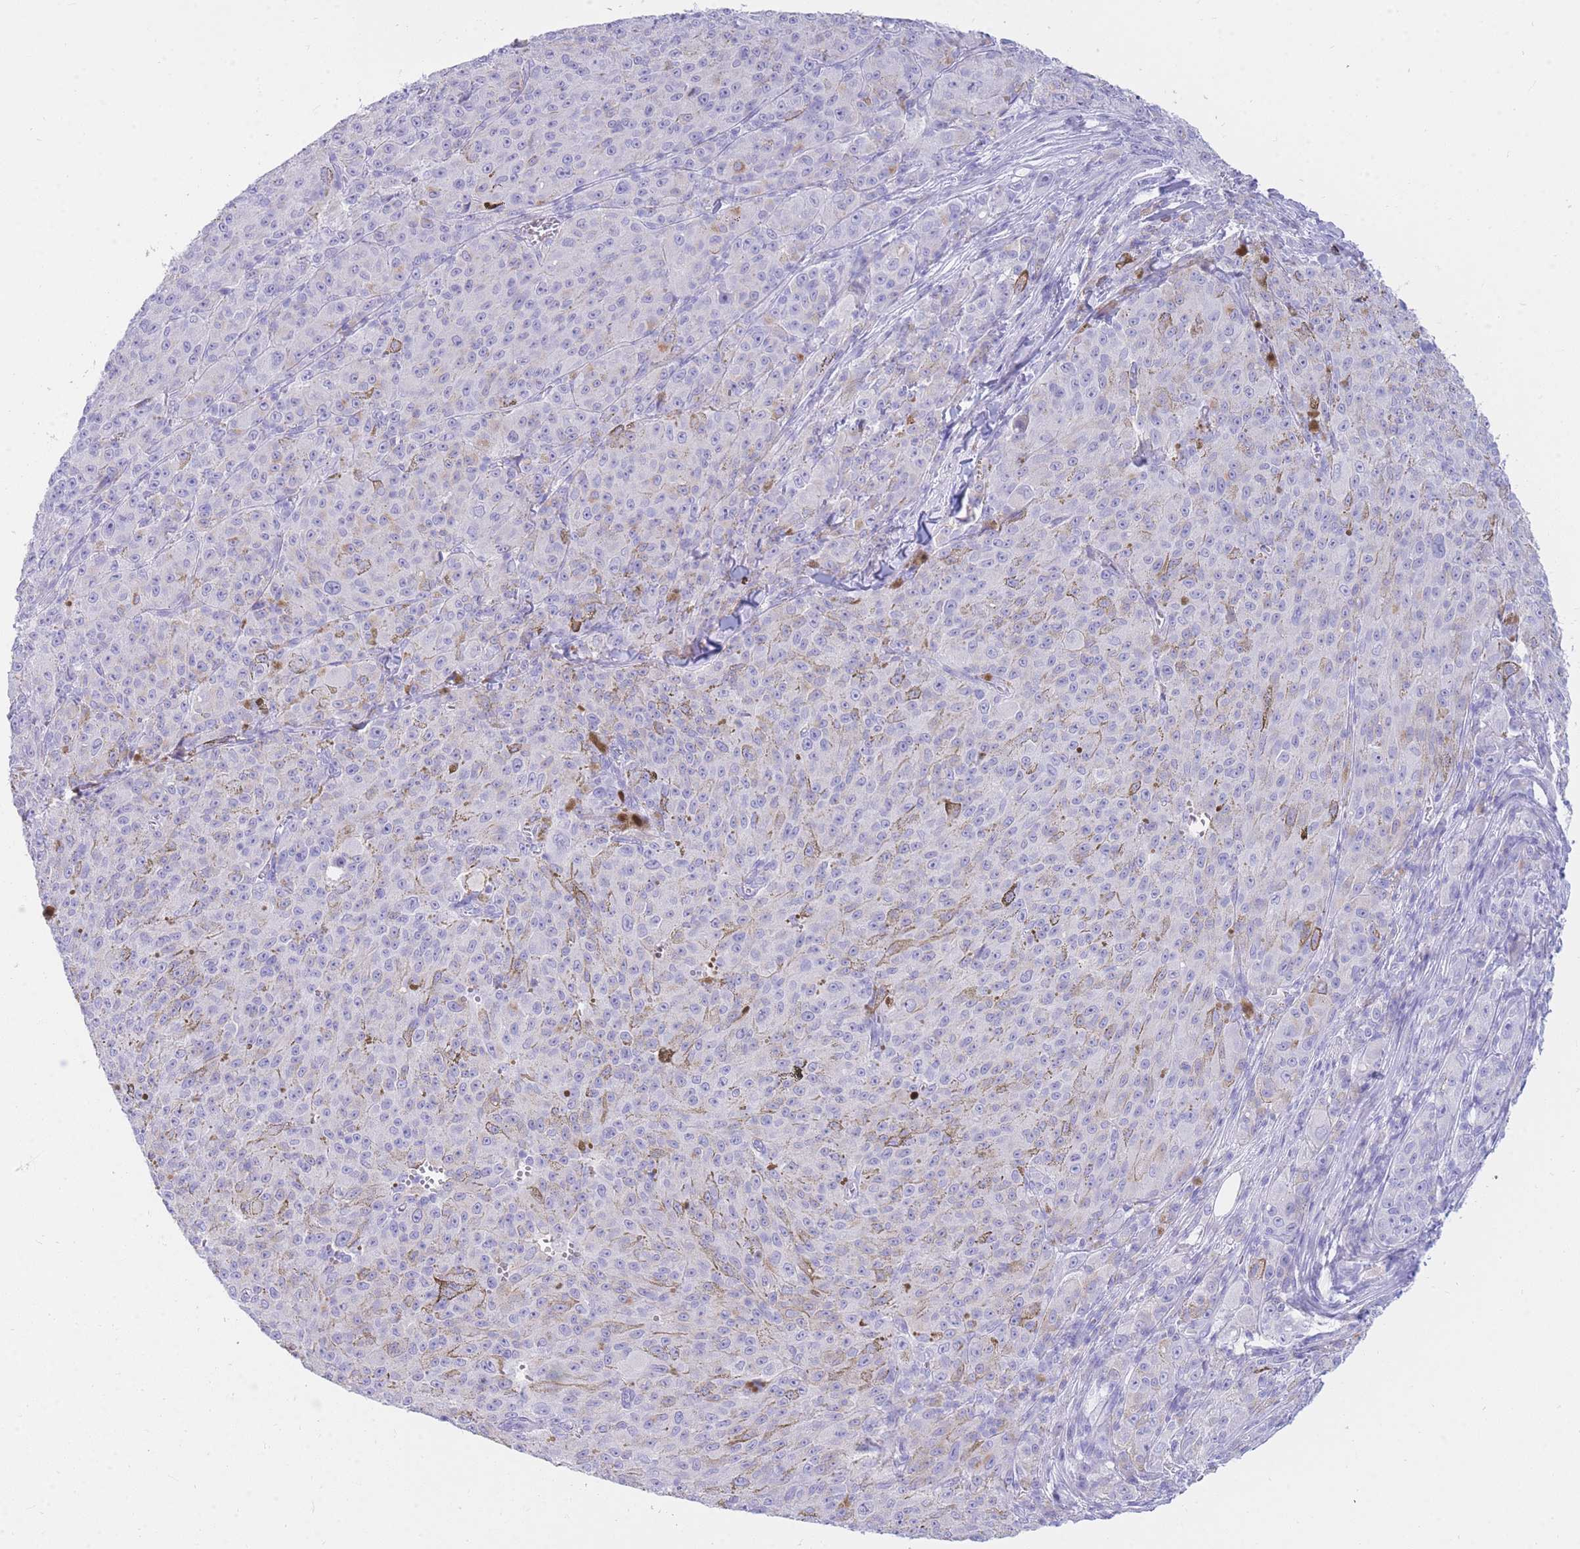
{"staining": {"intensity": "negative", "quantity": "none", "location": "none"}, "tissue": "melanoma", "cell_type": "Tumor cells", "image_type": "cancer", "snomed": [{"axis": "morphology", "description": "Malignant melanoma, NOS"}, {"axis": "topography", "description": "Skin"}], "caption": "Tumor cells are negative for protein expression in human malignant melanoma.", "gene": "NKX1-2", "patient": {"sex": "female", "age": 52}}